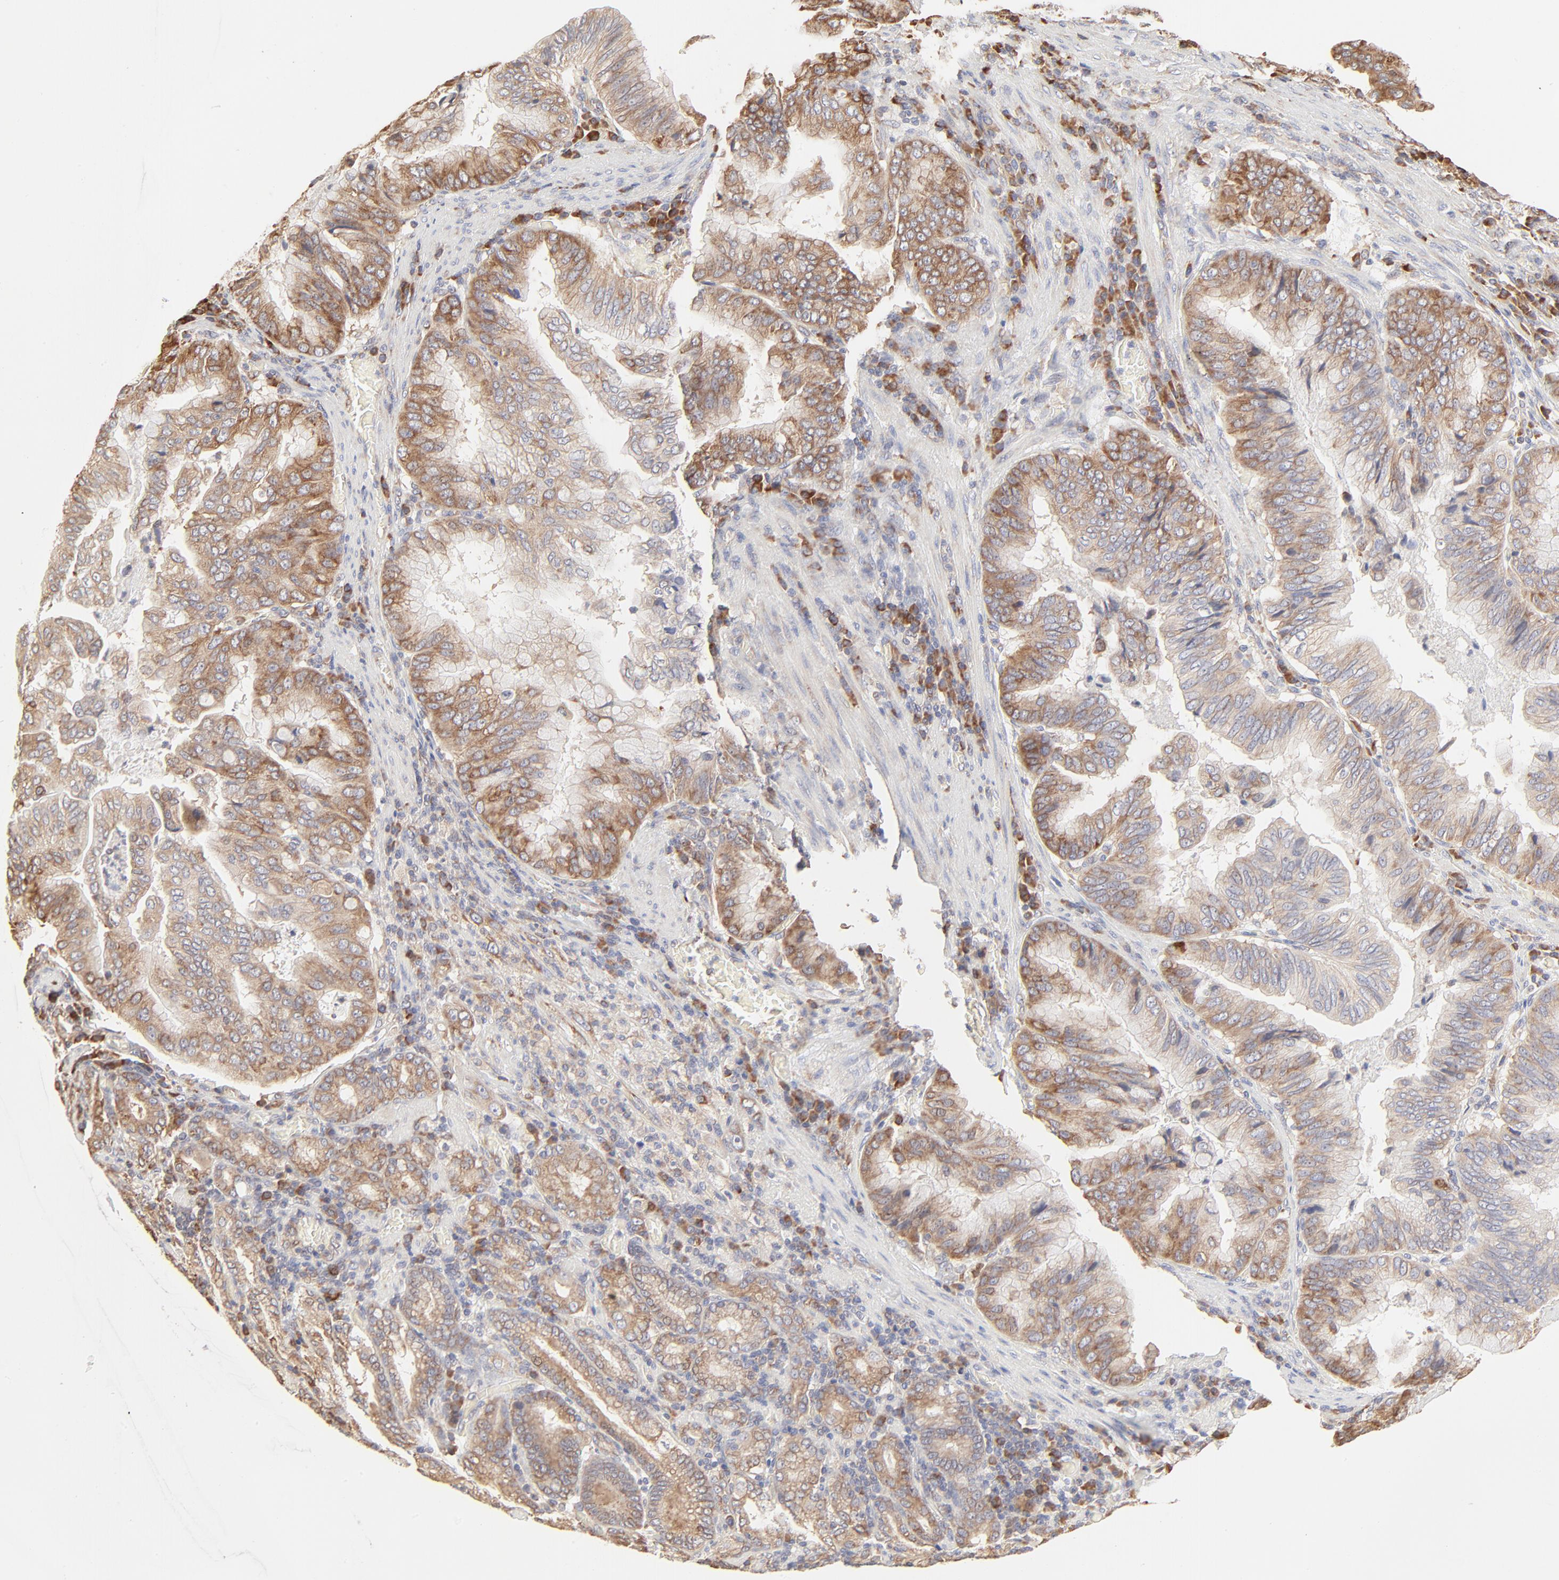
{"staining": {"intensity": "moderate", "quantity": ">75%", "location": "cytoplasmic/membranous"}, "tissue": "stomach cancer", "cell_type": "Tumor cells", "image_type": "cancer", "snomed": [{"axis": "morphology", "description": "Adenocarcinoma, NOS"}, {"axis": "topography", "description": "Stomach, upper"}], "caption": "Immunohistochemistry staining of stomach cancer (adenocarcinoma), which shows medium levels of moderate cytoplasmic/membranous positivity in approximately >75% of tumor cells indicating moderate cytoplasmic/membranous protein positivity. The staining was performed using DAB (3,3'-diaminobenzidine) (brown) for protein detection and nuclei were counterstained in hematoxylin (blue).", "gene": "RPS20", "patient": {"sex": "male", "age": 80}}